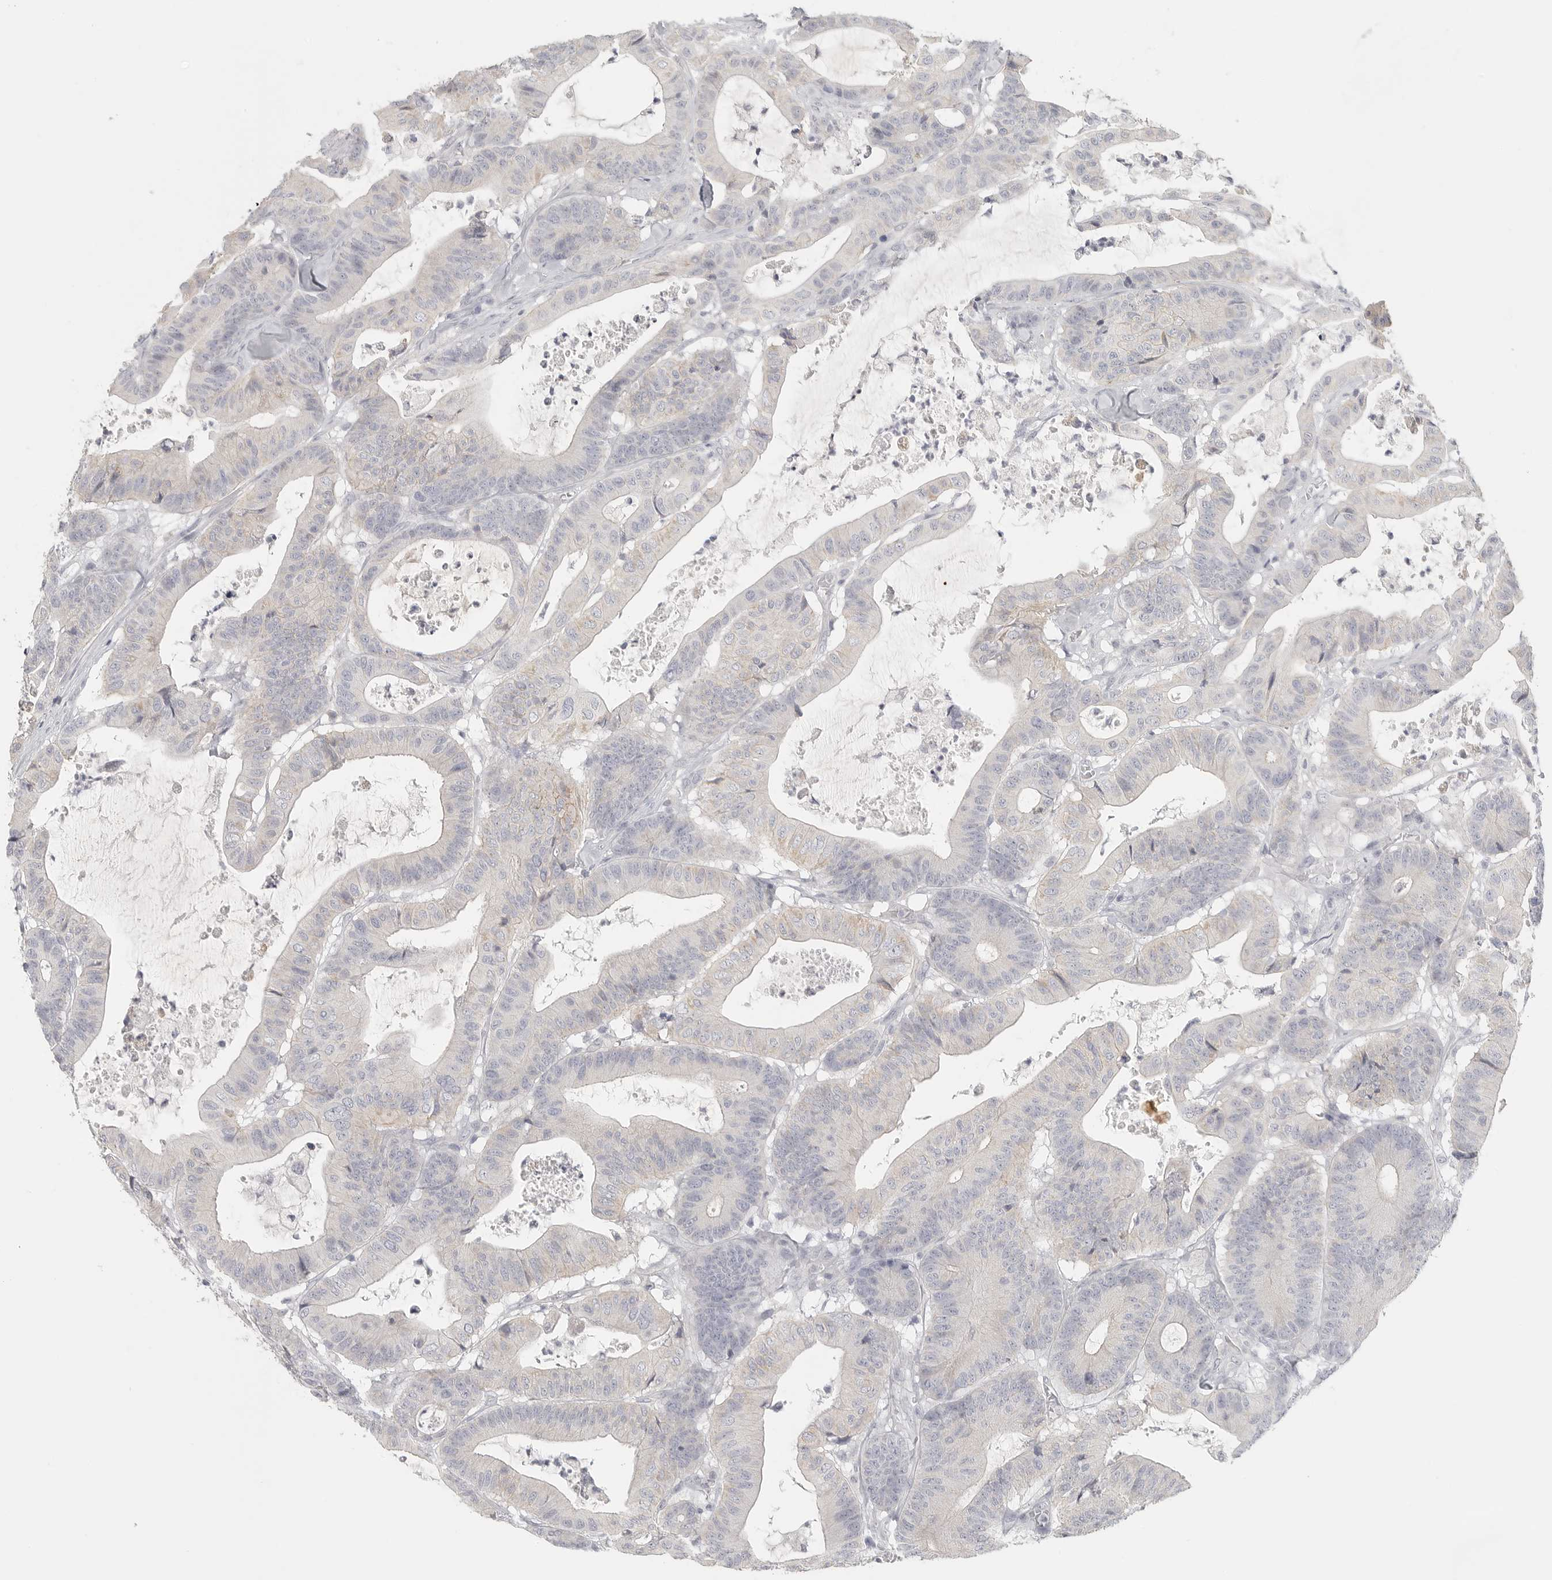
{"staining": {"intensity": "negative", "quantity": "none", "location": "none"}, "tissue": "colorectal cancer", "cell_type": "Tumor cells", "image_type": "cancer", "snomed": [{"axis": "morphology", "description": "Adenocarcinoma, NOS"}, {"axis": "topography", "description": "Colon"}], "caption": "DAB (3,3'-diaminobenzidine) immunohistochemical staining of human colorectal cancer (adenocarcinoma) demonstrates no significant expression in tumor cells.", "gene": "SLC25A36", "patient": {"sex": "female", "age": 84}}